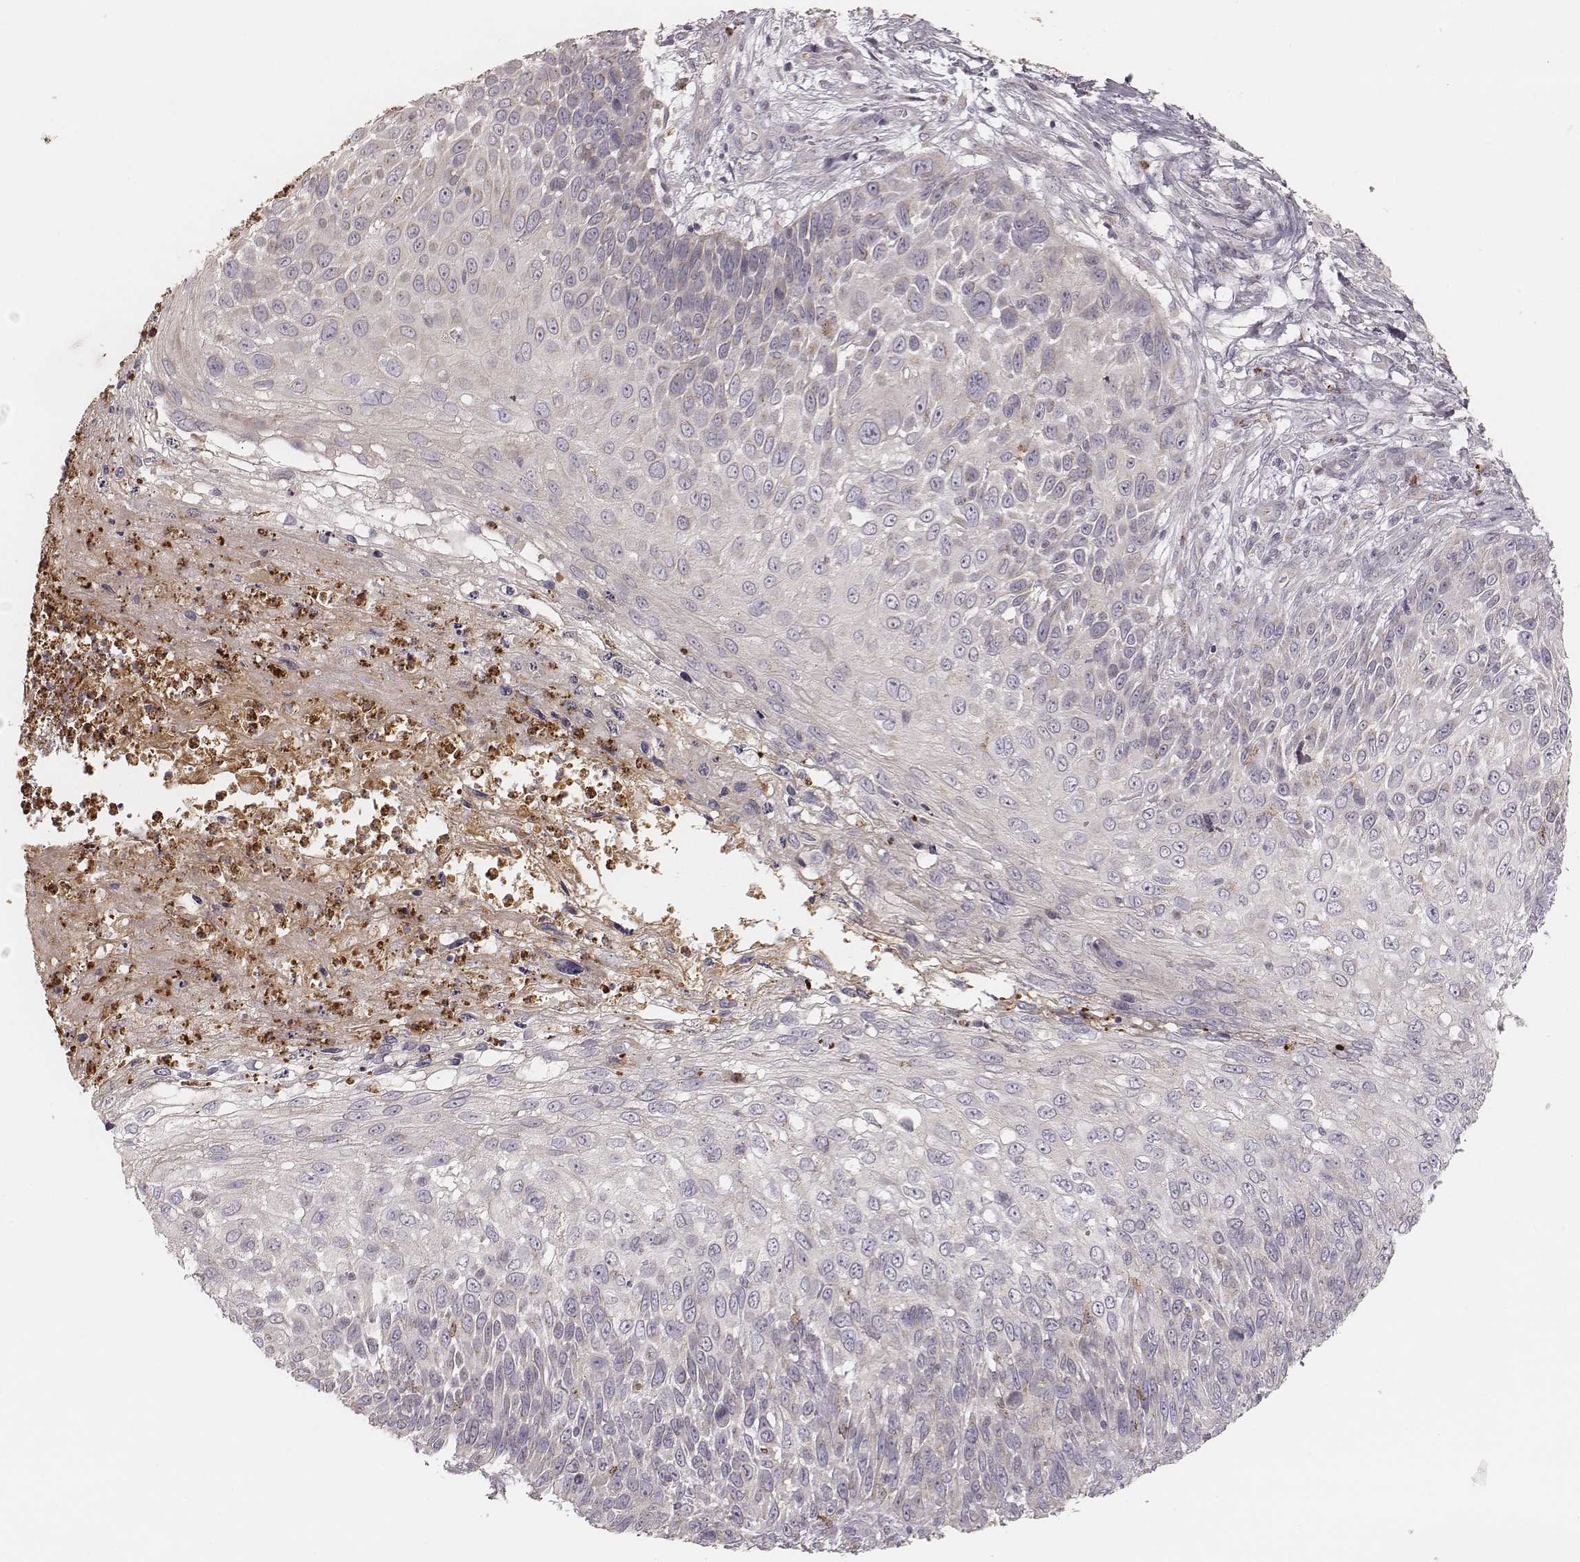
{"staining": {"intensity": "negative", "quantity": "none", "location": "none"}, "tissue": "skin cancer", "cell_type": "Tumor cells", "image_type": "cancer", "snomed": [{"axis": "morphology", "description": "Squamous cell carcinoma, NOS"}, {"axis": "topography", "description": "Skin"}], "caption": "Skin cancer (squamous cell carcinoma) was stained to show a protein in brown. There is no significant staining in tumor cells.", "gene": "ABCA7", "patient": {"sex": "male", "age": 92}}